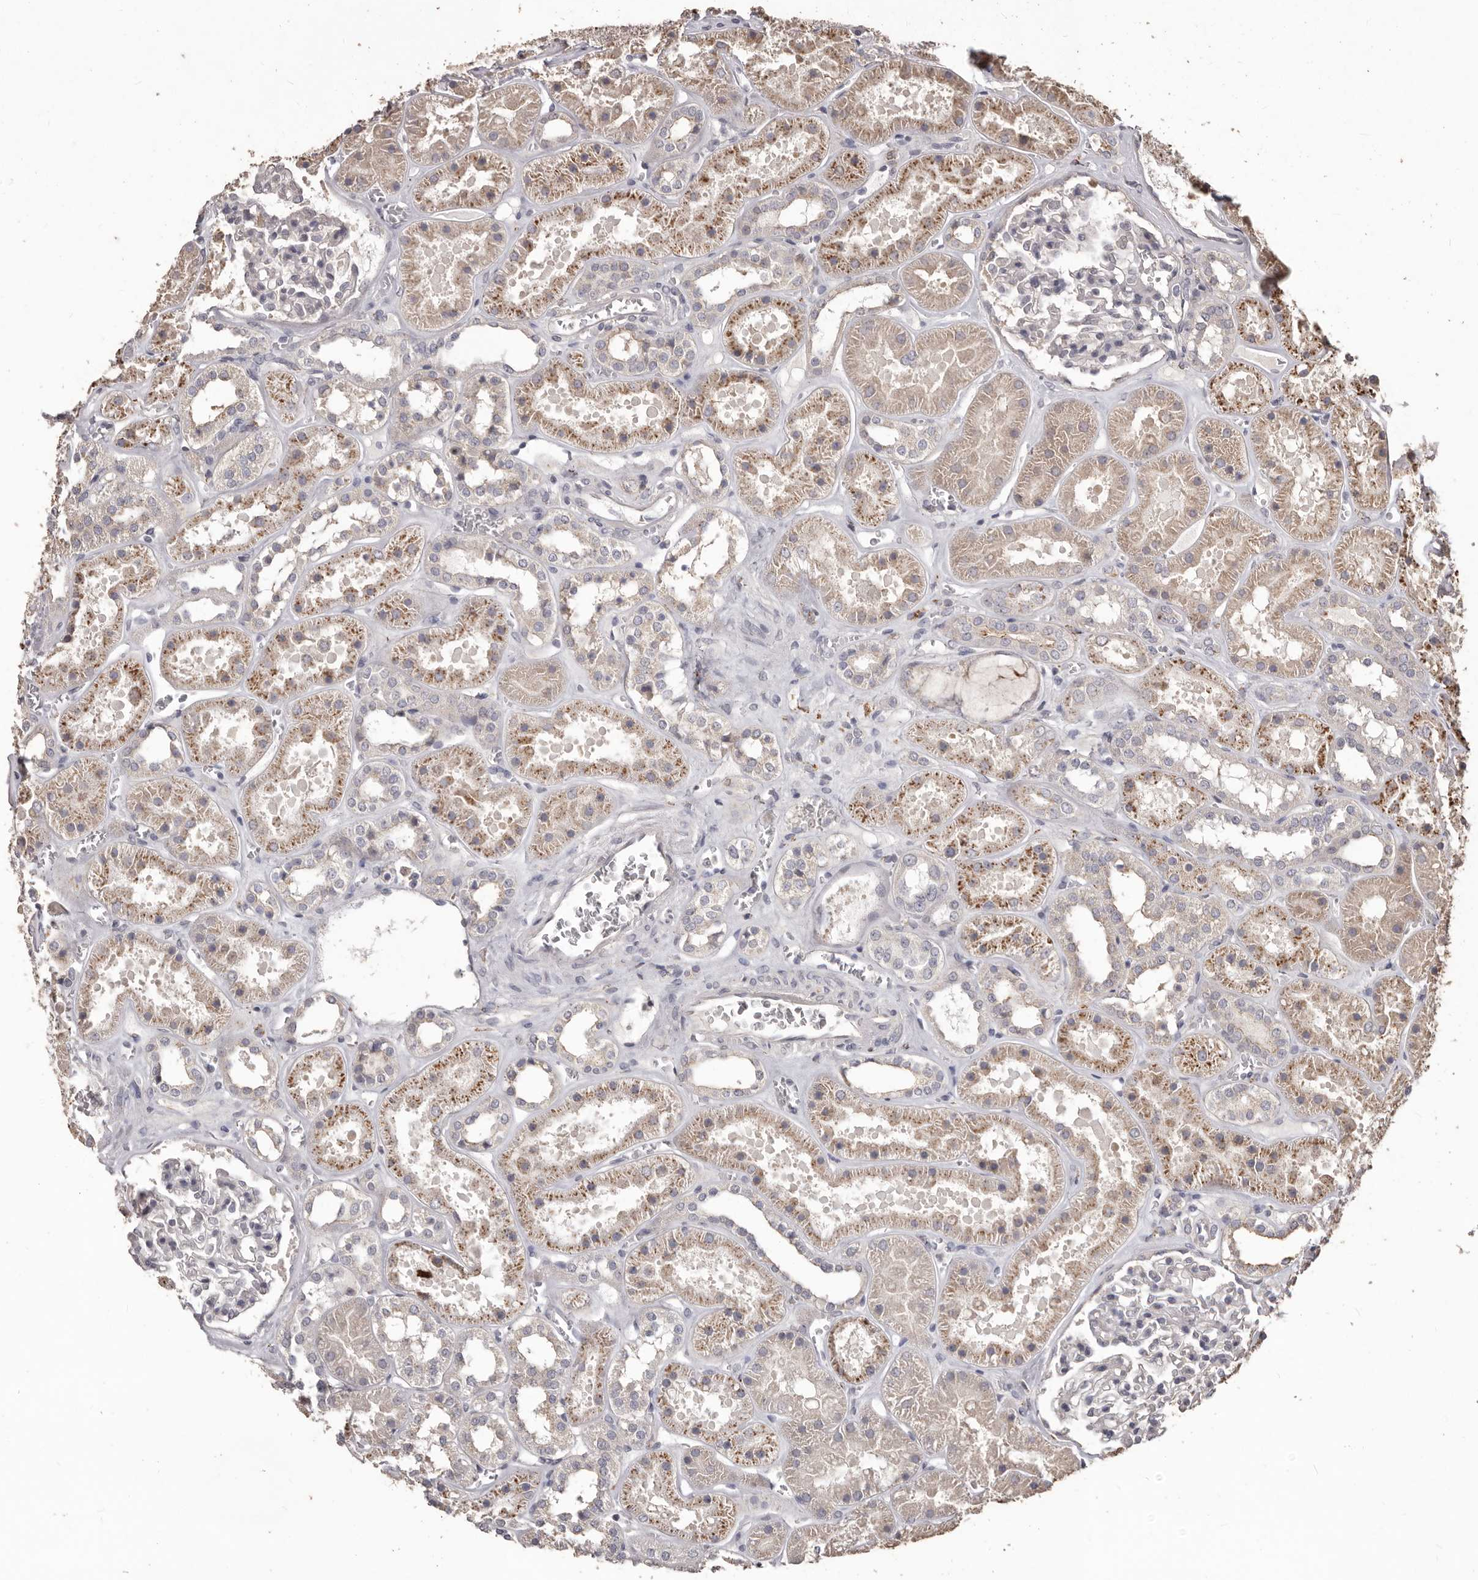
{"staining": {"intensity": "negative", "quantity": "none", "location": "none"}, "tissue": "kidney", "cell_type": "Cells in glomeruli", "image_type": "normal", "snomed": [{"axis": "morphology", "description": "Normal tissue, NOS"}, {"axis": "topography", "description": "Kidney"}], "caption": "This is a photomicrograph of immunohistochemistry (IHC) staining of normal kidney, which shows no staining in cells in glomeruli. The staining is performed using DAB brown chromogen with nuclei counter-stained in using hematoxylin.", "gene": "PRSS27", "patient": {"sex": "female", "age": 41}}